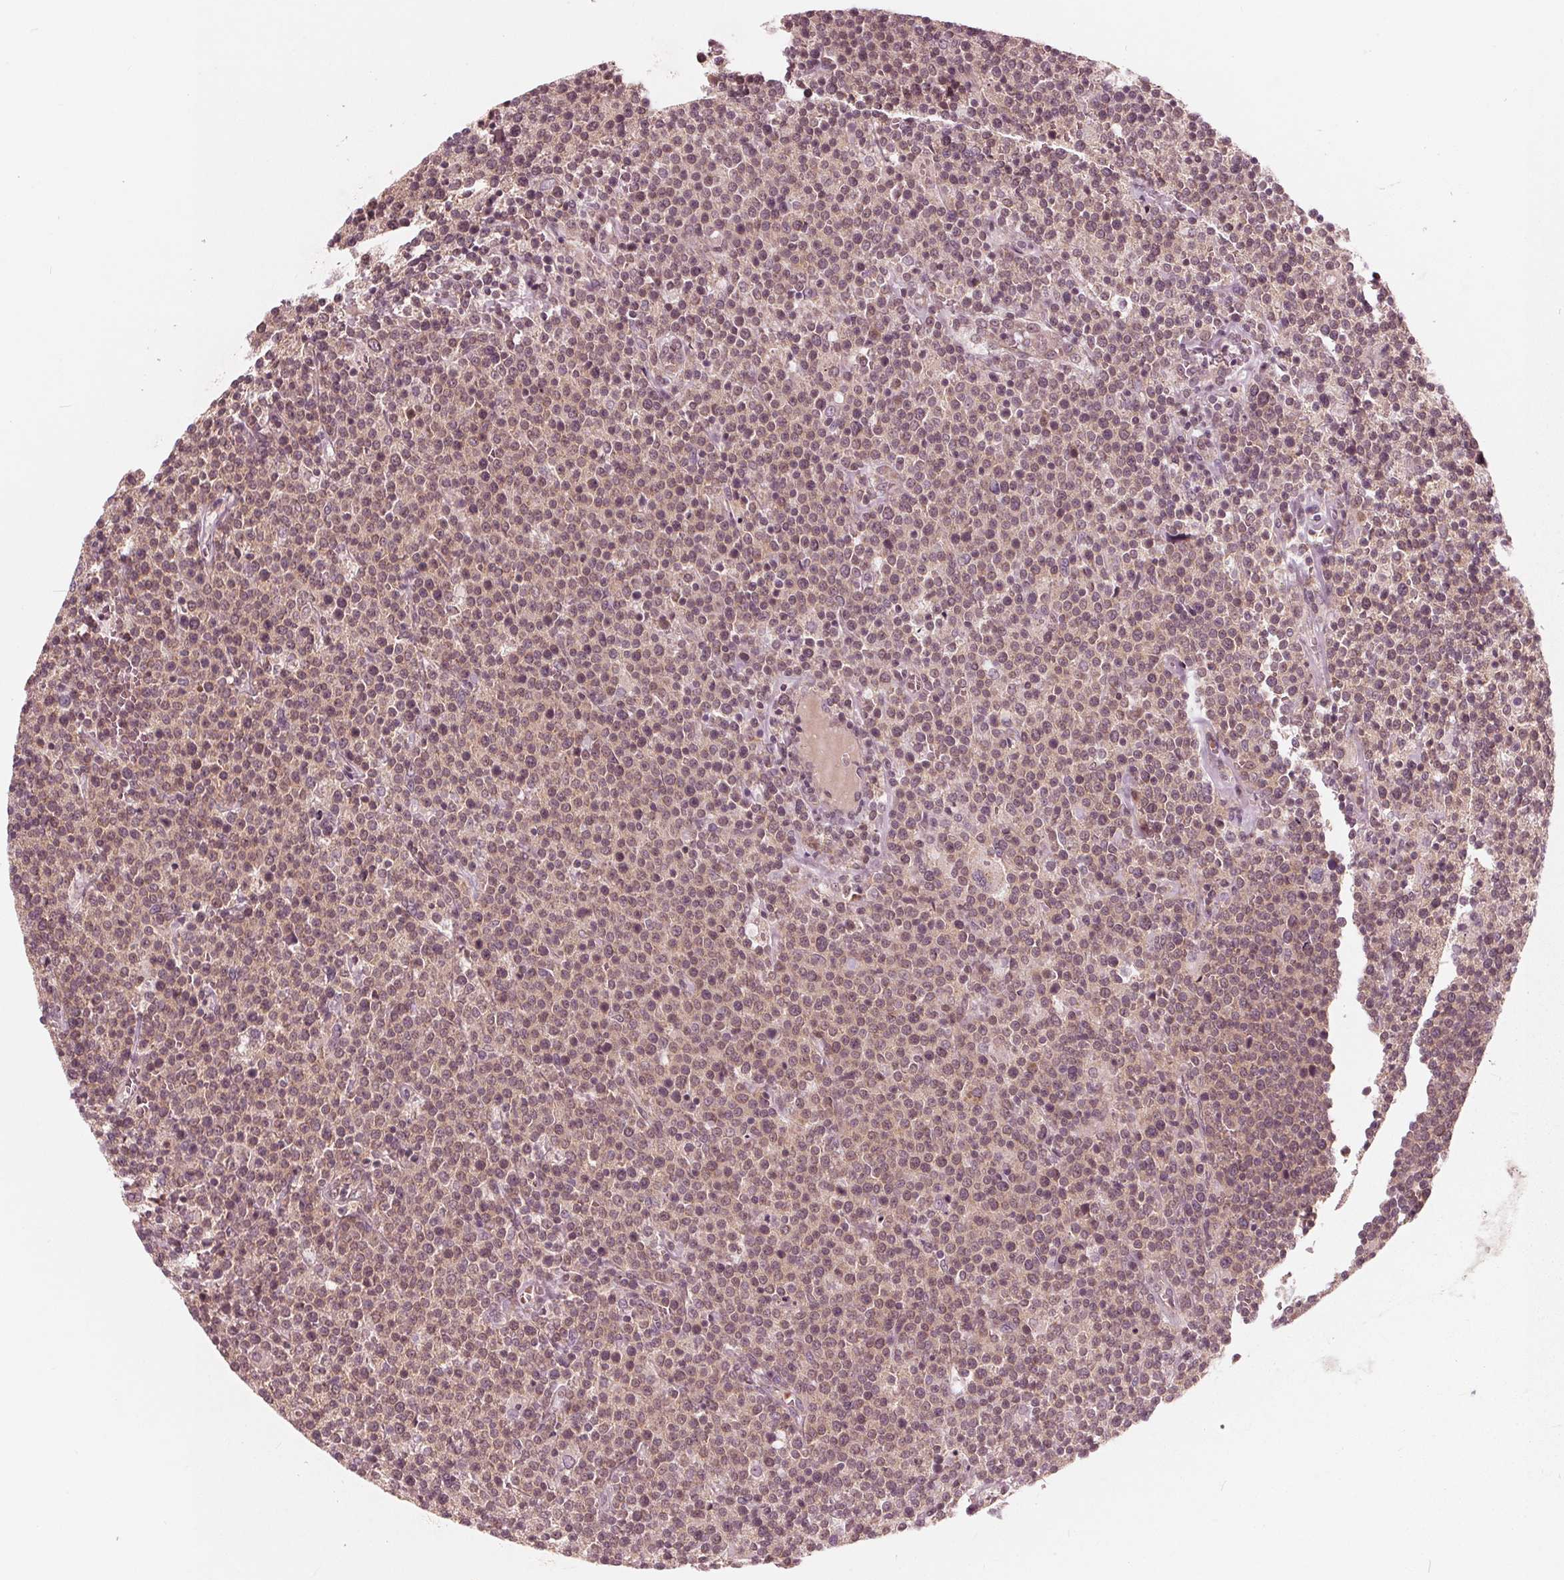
{"staining": {"intensity": "weak", "quantity": ">75%", "location": "cytoplasmic/membranous"}, "tissue": "lymphoma", "cell_type": "Tumor cells", "image_type": "cancer", "snomed": [{"axis": "morphology", "description": "Malignant lymphoma, non-Hodgkin's type, High grade"}, {"axis": "topography", "description": "Lymph node"}], "caption": "IHC of human lymphoma demonstrates low levels of weak cytoplasmic/membranous staining in approximately >75% of tumor cells. (DAB (3,3'-diaminobenzidine) = brown stain, brightfield microscopy at high magnification).", "gene": "UBALD1", "patient": {"sex": "male", "age": 61}}